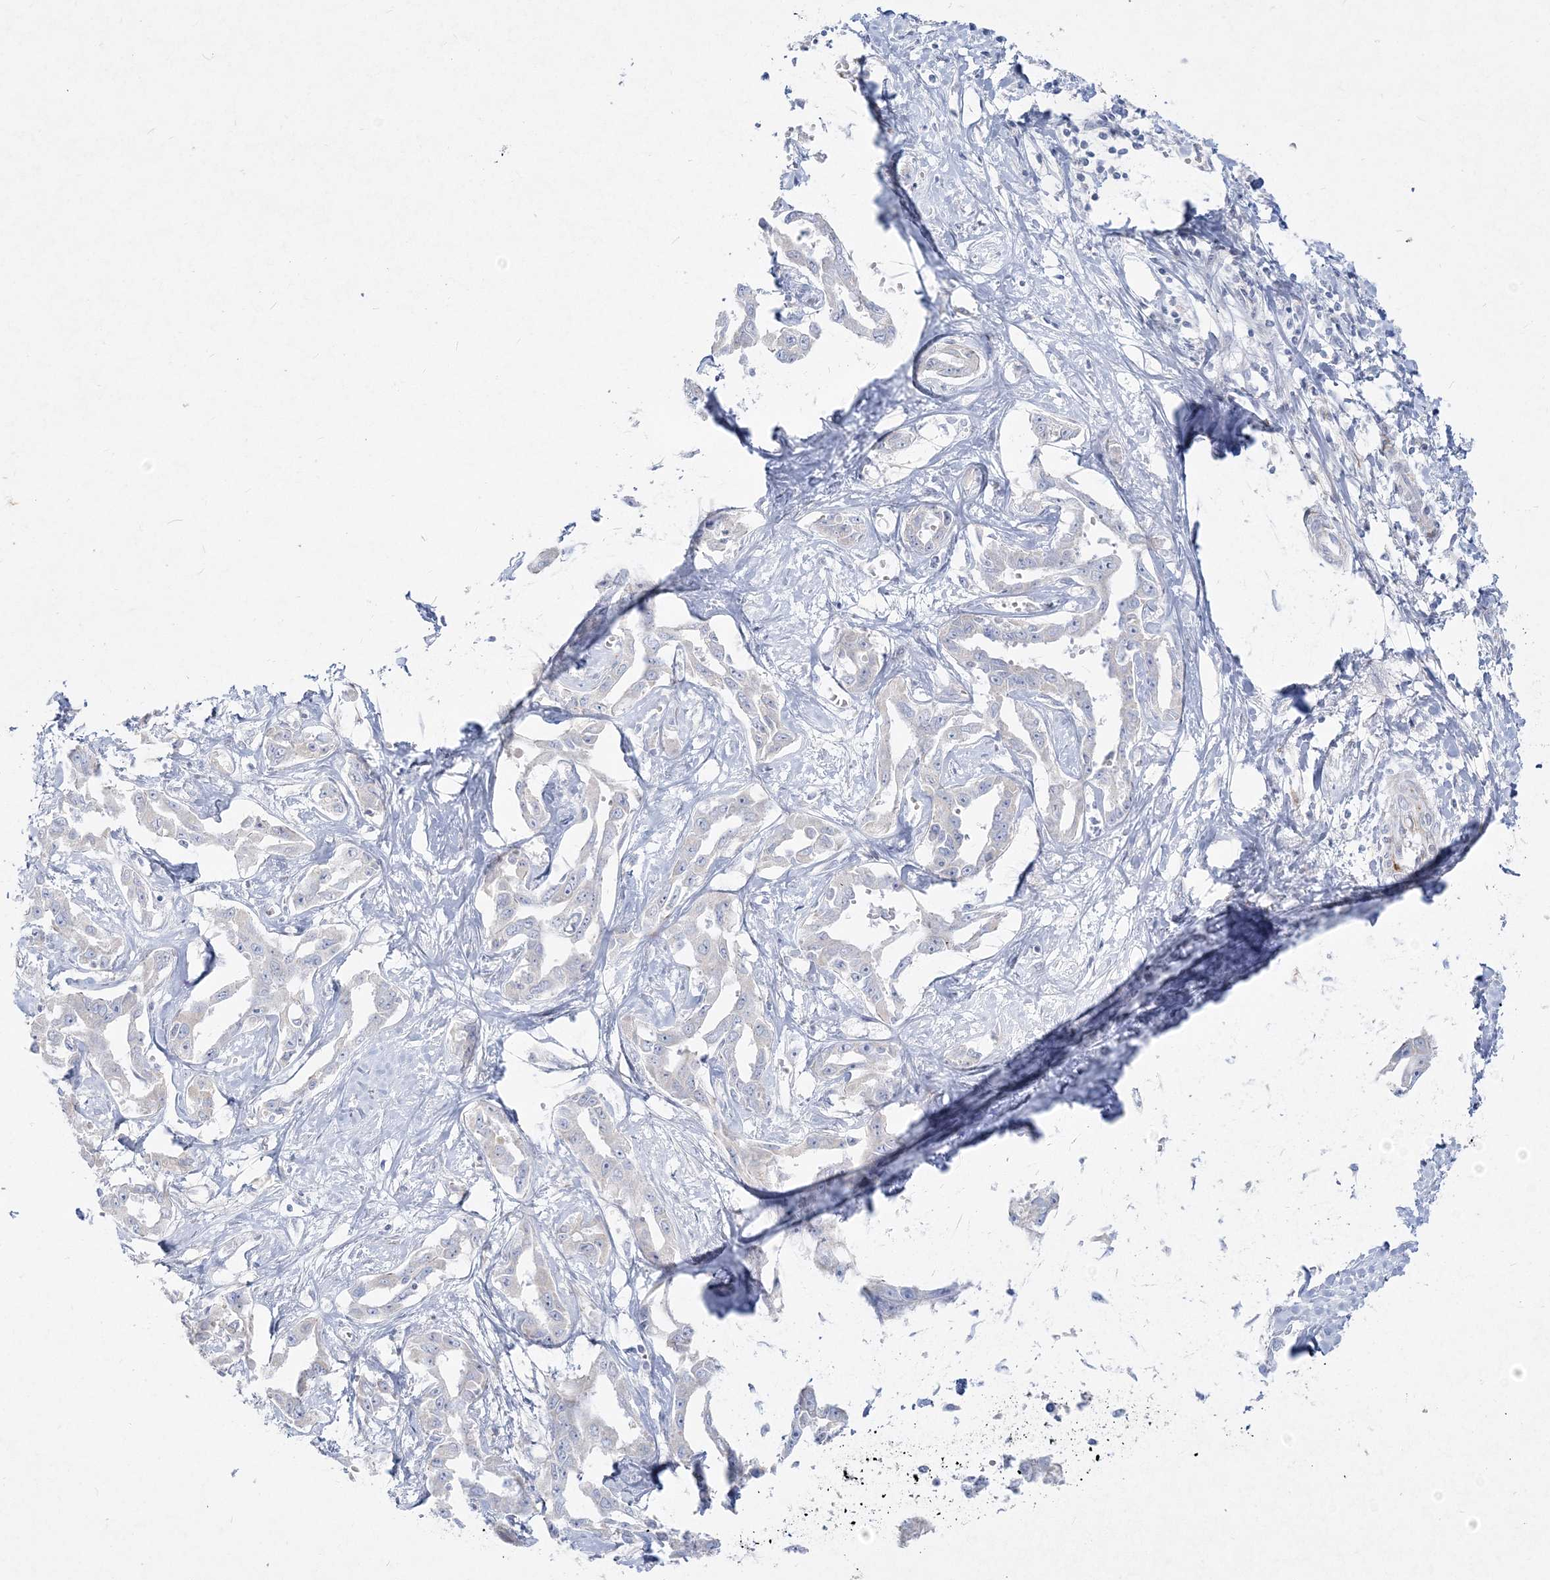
{"staining": {"intensity": "negative", "quantity": "none", "location": "none"}, "tissue": "liver cancer", "cell_type": "Tumor cells", "image_type": "cancer", "snomed": [{"axis": "morphology", "description": "Cholangiocarcinoma"}, {"axis": "topography", "description": "Liver"}], "caption": "Tumor cells show no significant protein positivity in cholangiocarcinoma (liver).", "gene": "GPAT2", "patient": {"sex": "male", "age": 59}}